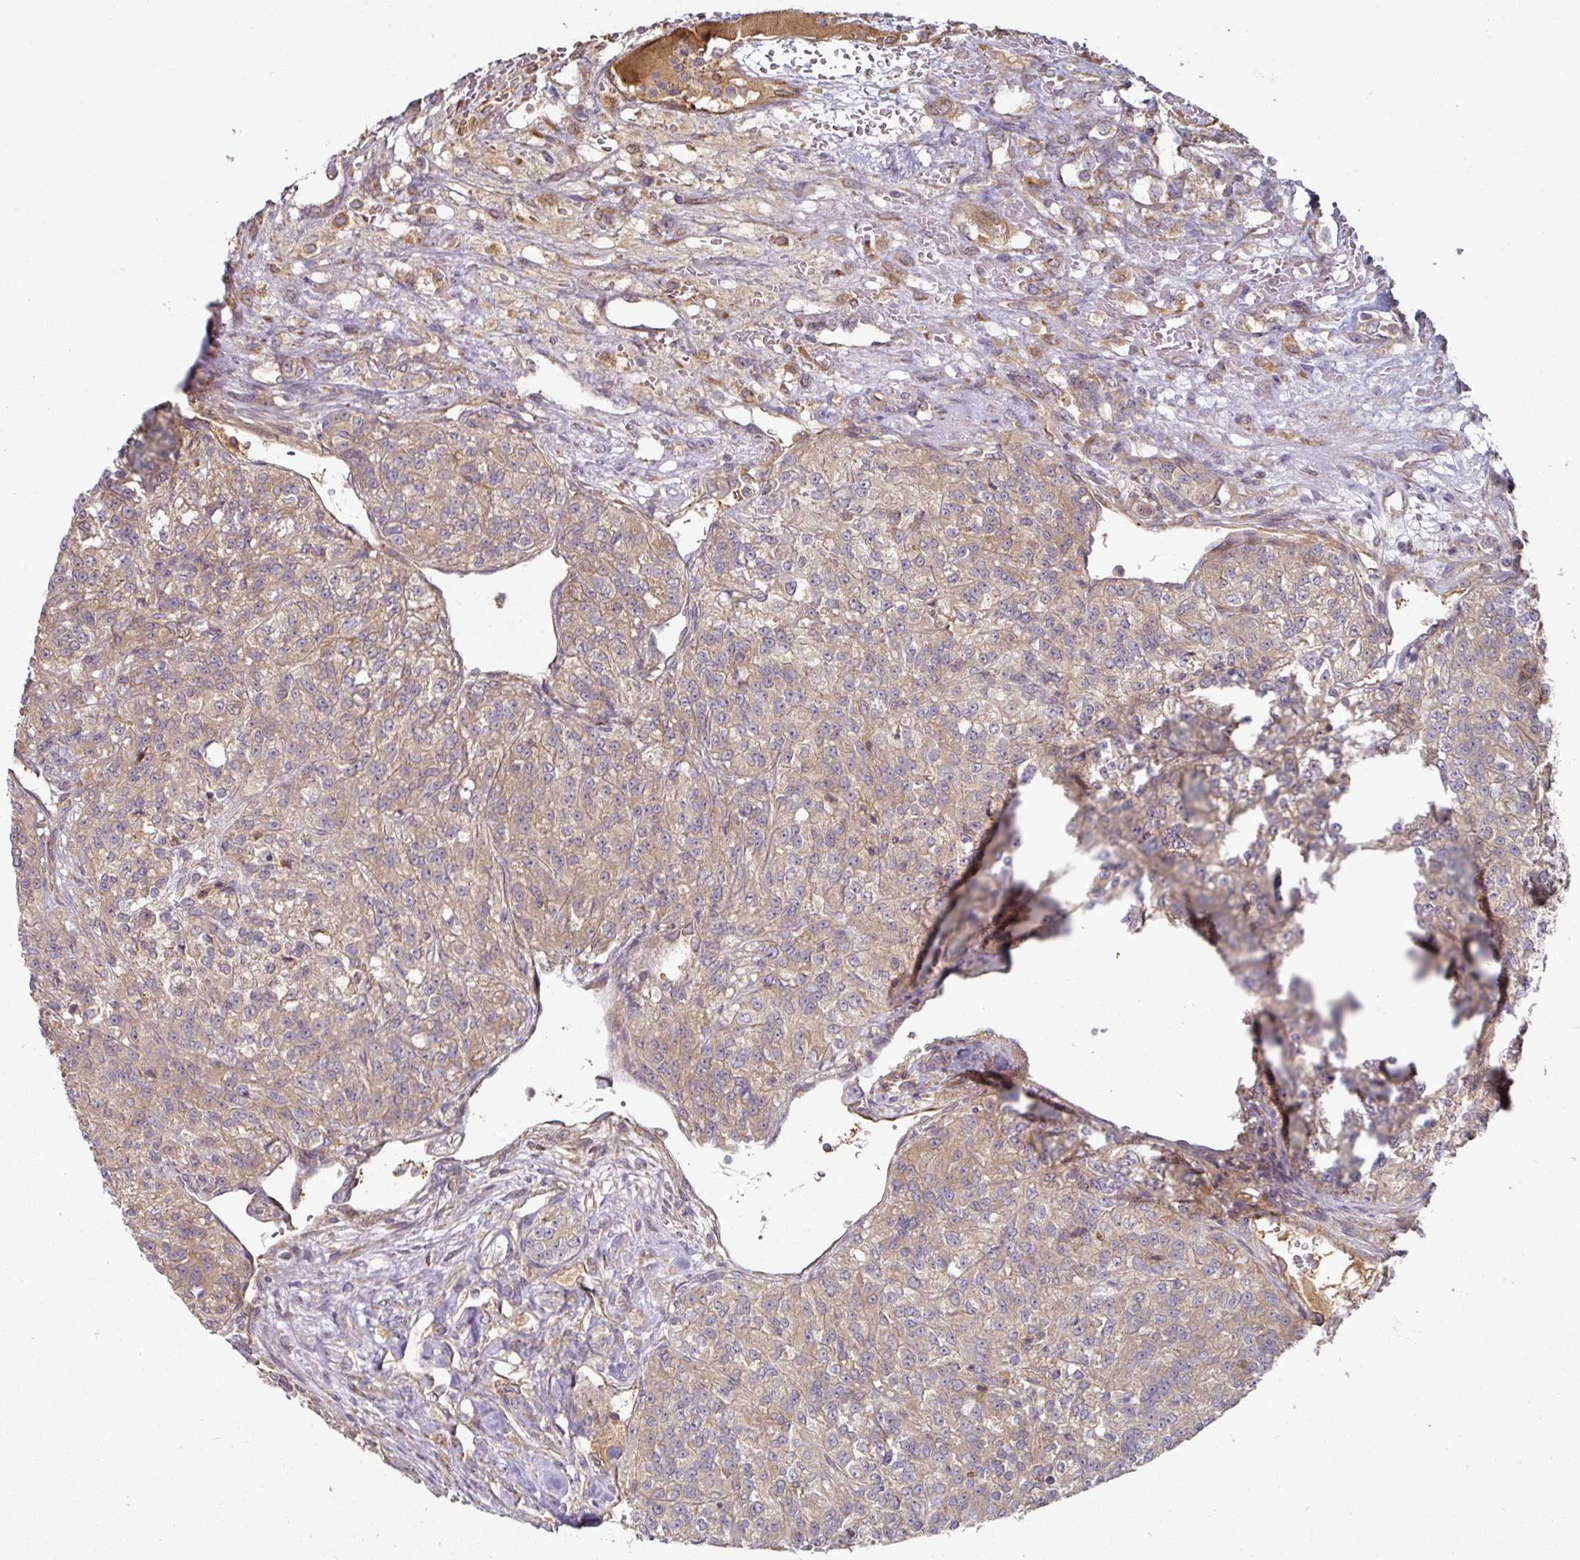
{"staining": {"intensity": "weak", "quantity": ">75%", "location": "cytoplasmic/membranous"}, "tissue": "renal cancer", "cell_type": "Tumor cells", "image_type": "cancer", "snomed": [{"axis": "morphology", "description": "Adenocarcinoma, NOS"}, {"axis": "topography", "description": "Kidney"}], "caption": "Renal adenocarcinoma was stained to show a protein in brown. There is low levels of weak cytoplasmic/membranous positivity in approximately >75% of tumor cells.", "gene": "CEP95", "patient": {"sex": "female", "age": 63}}